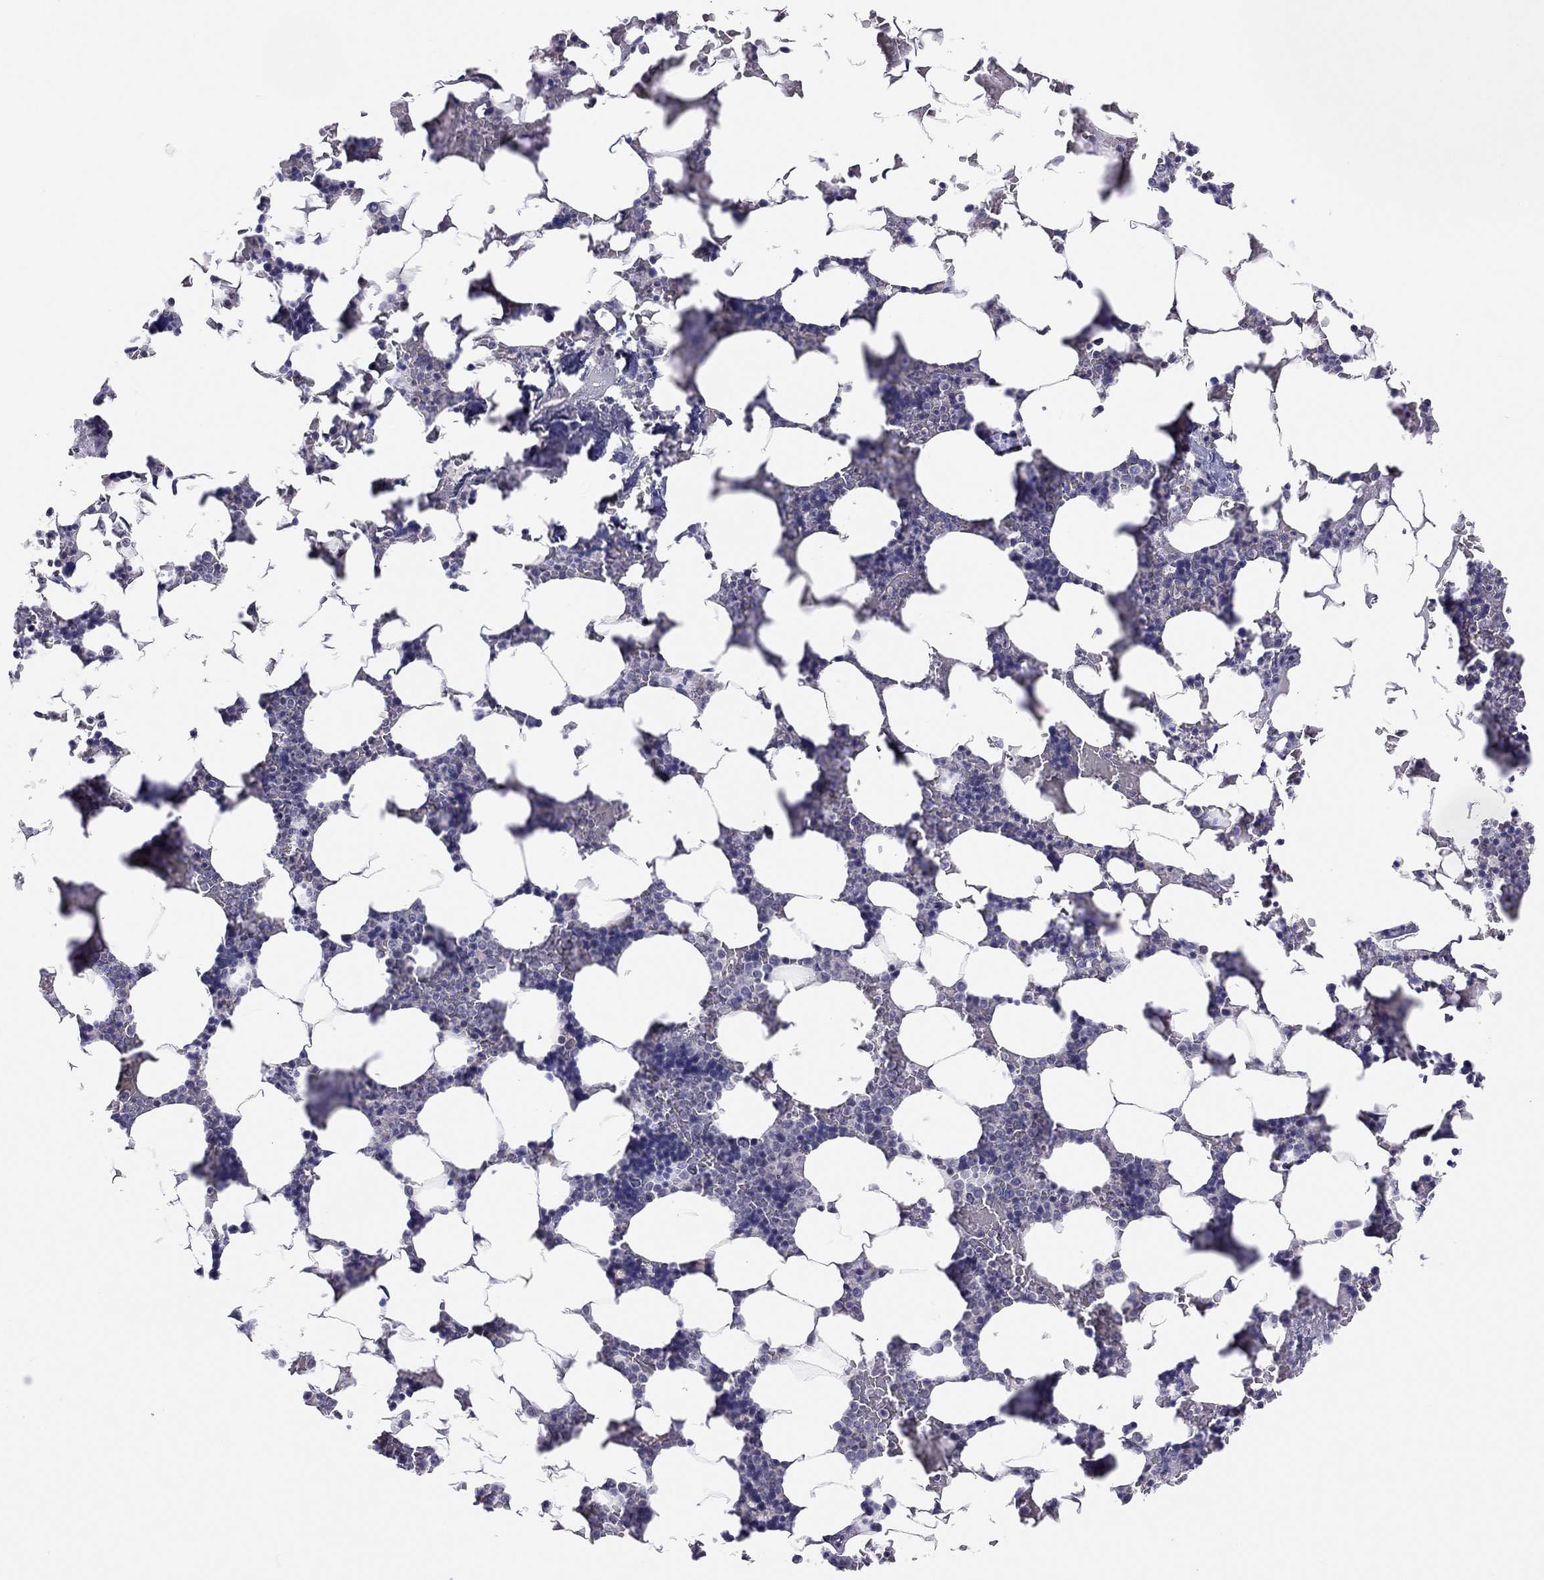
{"staining": {"intensity": "negative", "quantity": "none", "location": "none"}, "tissue": "bone marrow", "cell_type": "Hematopoietic cells", "image_type": "normal", "snomed": [{"axis": "morphology", "description": "Normal tissue, NOS"}, {"axis": "topography", "description": "Bone marrow"}], "caption": "DAB (3,3'-diaminobenzidine) immunohistochemical staining of unremarkable human bone marrow demonstrates no significant expression in hematopoietic cells. (DAB (3,3'-diaminobenzidine) immunohistochemistry (IHC) with hematoxylin counter stain).", "gene": "HSF2BP", "patient": {"sex": "male", "age": 51}}